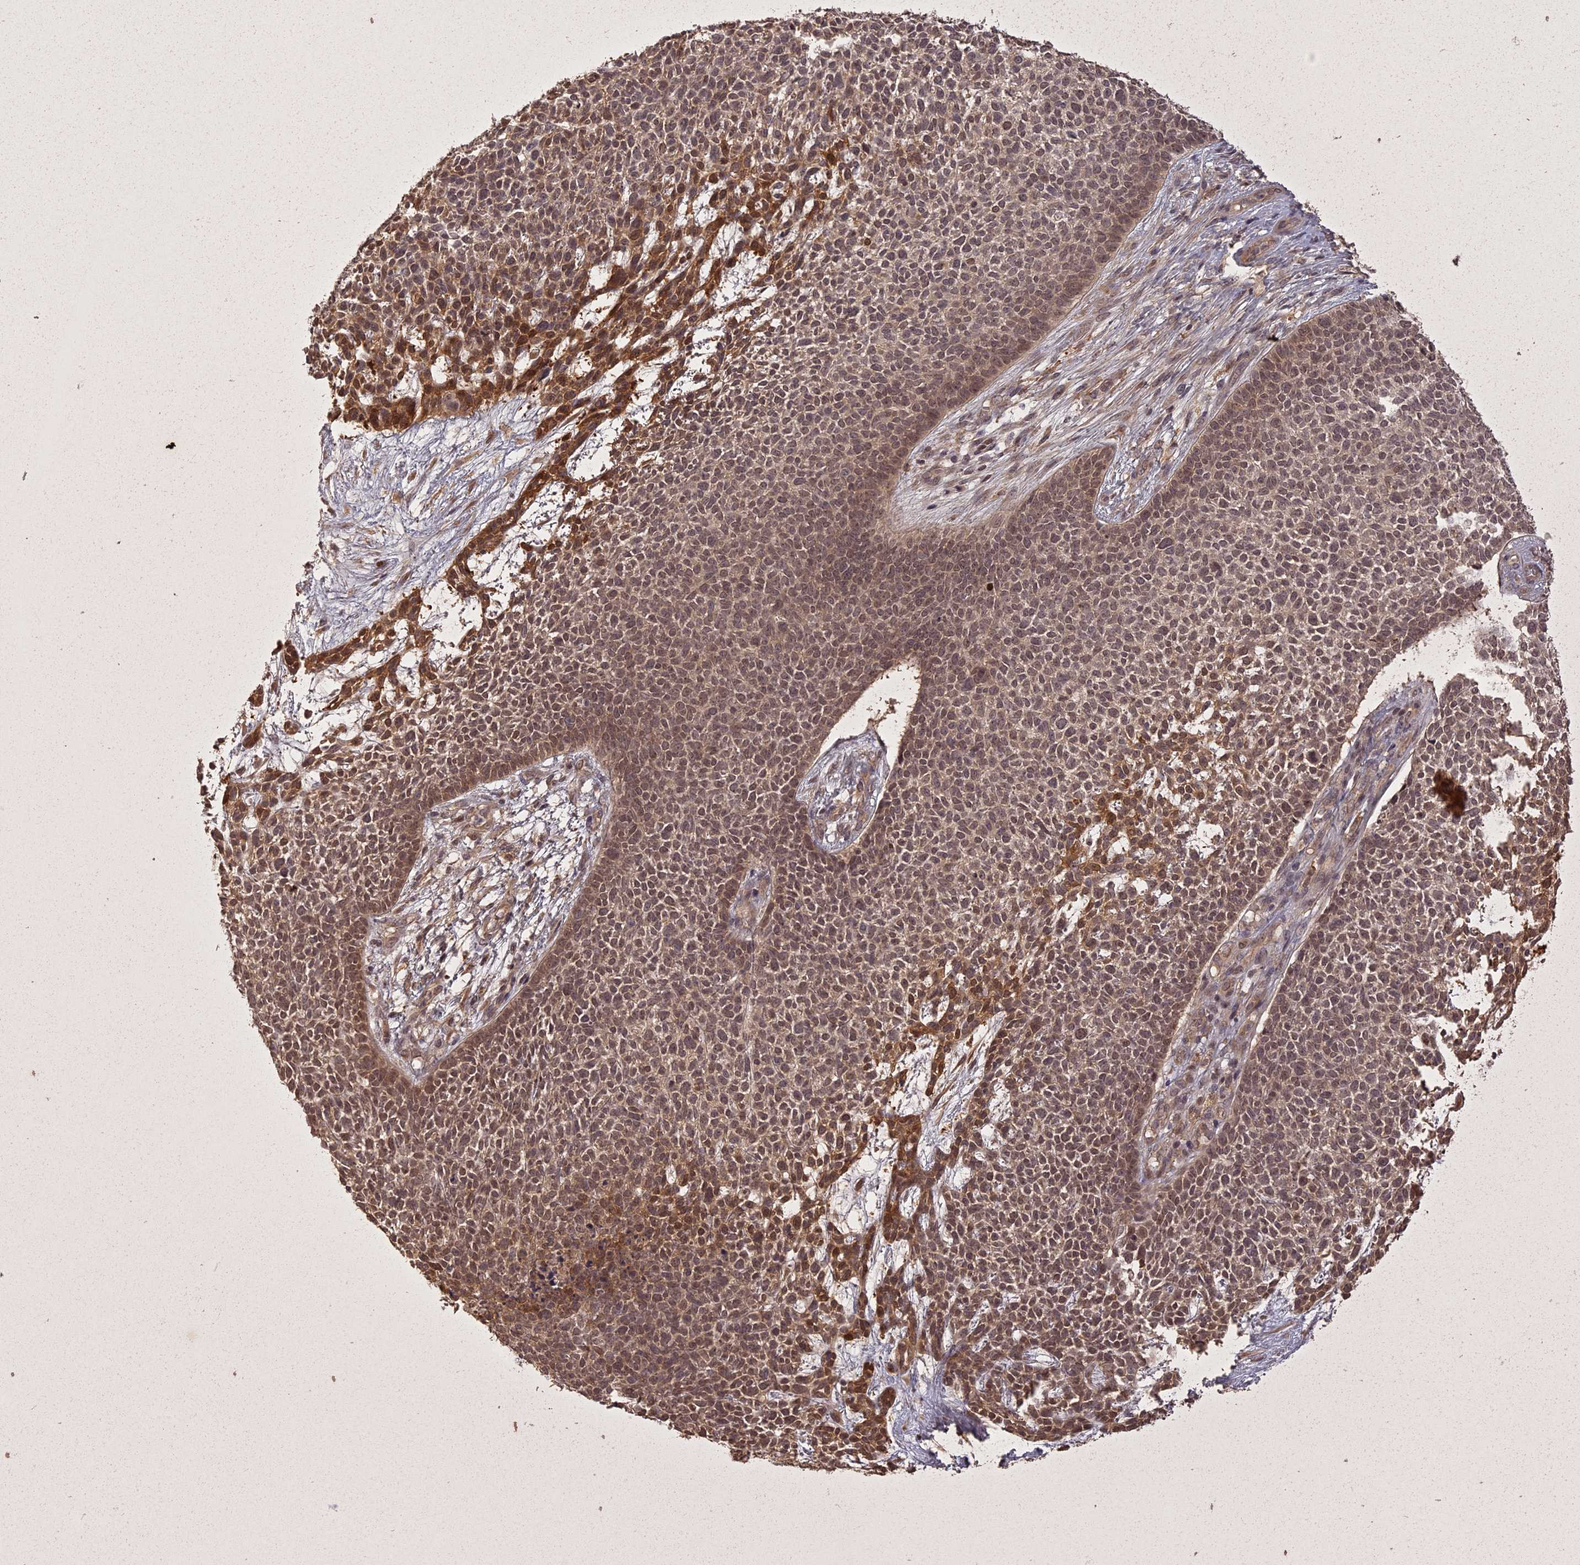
{"staining": {"intensity": "moderate", "quantity": ">75%", "location": "cytoplasmic/membranous,nuclear"}, "tissue": "skin cancer", "cell_type": "Tumor cells", "image_type": "cancer", "snomed": [{"axis": "morphology", "description": "Basal cell carcinoma"}, {"axis": "topography", "description": "Skin"}], "caption": "Skin cancer (basal cell carcinoma) tissue shows moderate cytoplasmic/membranous and nuclear positivity in approximately >75% of tumor cells, visualized by immunohistochemistry. Nuclei are stained in blue.", "gene": "ING5", "patient": {"sex": "female", "age": 84}}